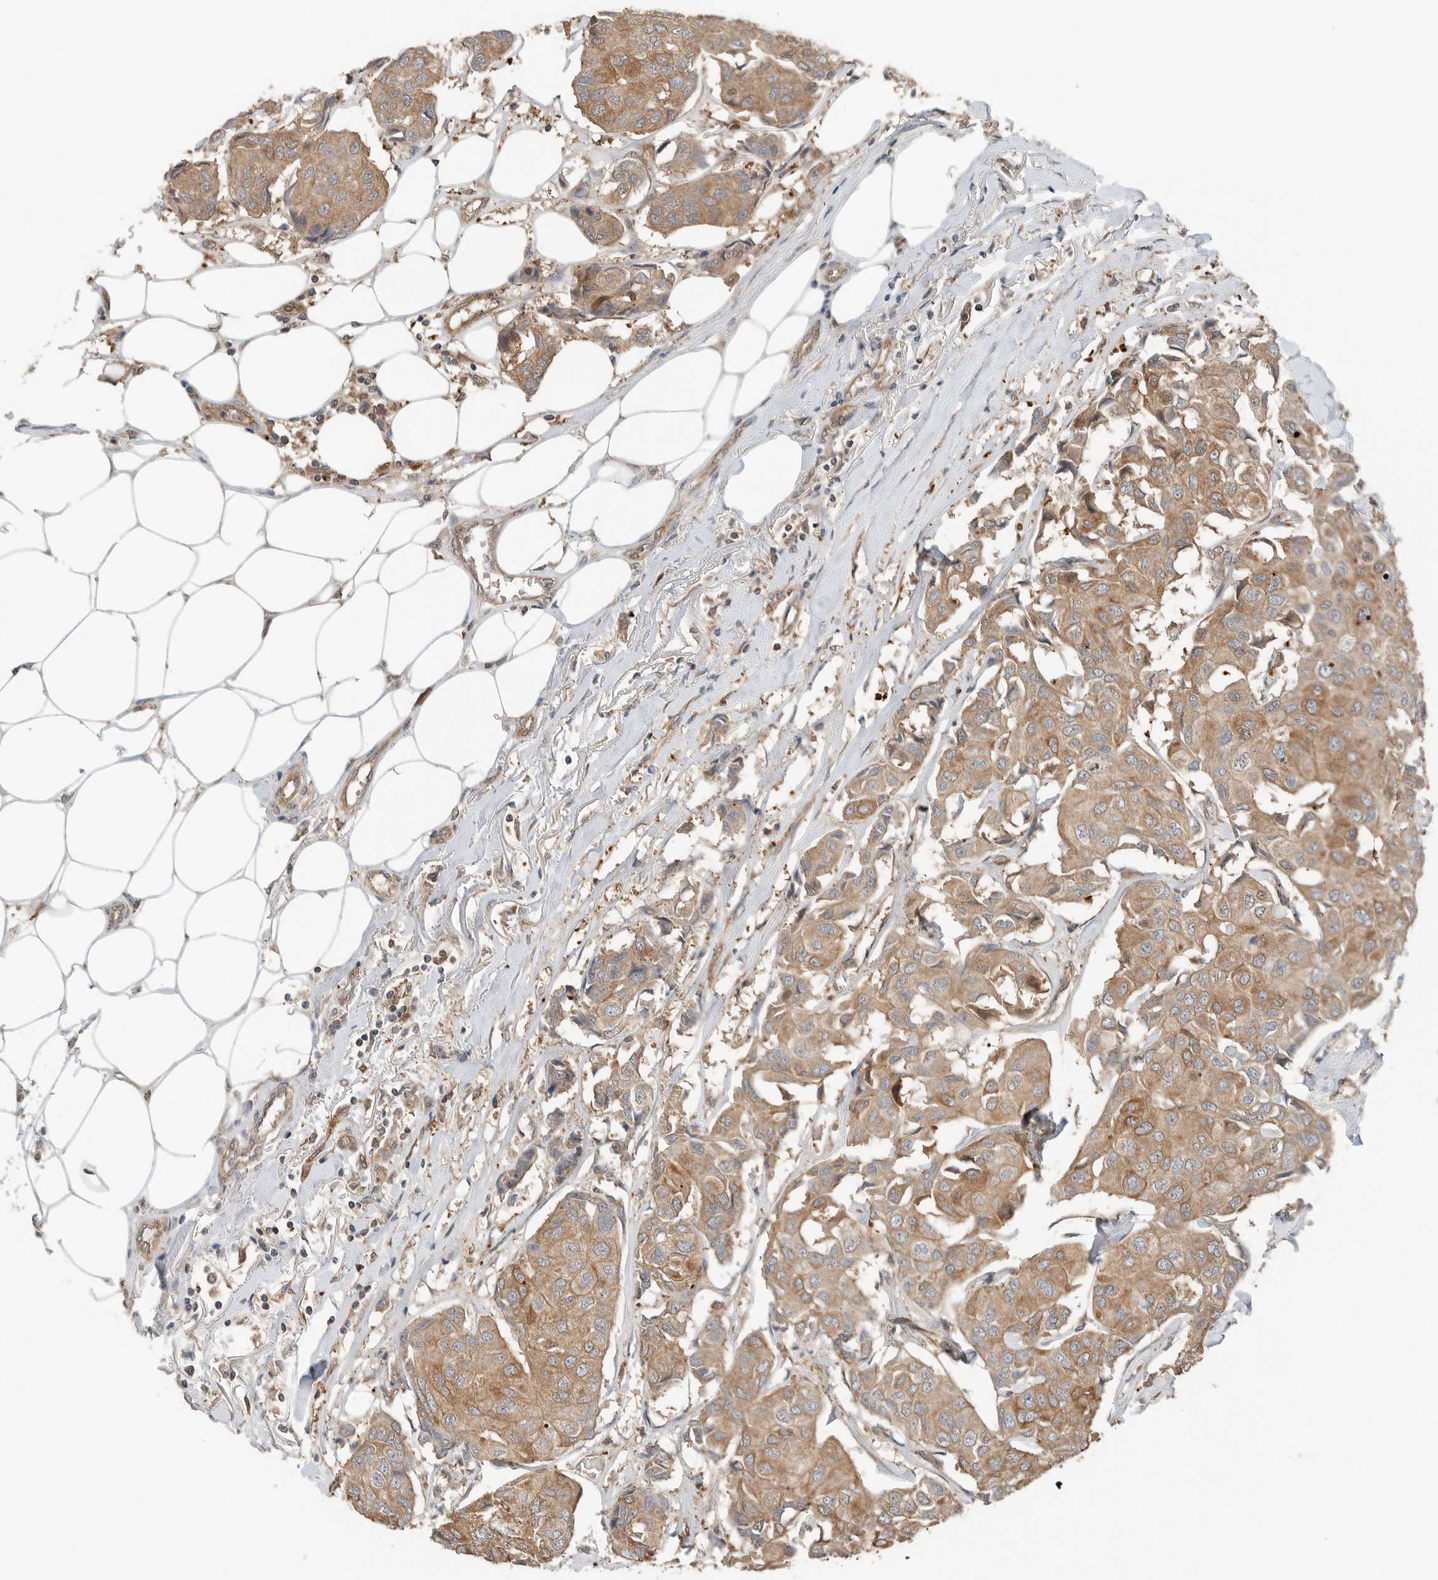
{"staining": {"intensity": "moderate", "quantity": ">75%", "location": "cytoplasmic/membranous"}, "tissue": "breast cancer", "cell_type": "Tumor cells", "image_type": "cancer", "snomed": [{"axis": "morphology", "description": "Duct carcinoma"}, {"axis": "topography", "description": "Breast"}], "caption": "Breast intraductal carcinoma stained with a brown dye demonstrates moderate cytoplasmic/membranous positive expression in approximately >75% of tumor cells.", "gene": "XPNPEP1", "patient": {"sex": "female", "age": 80}}